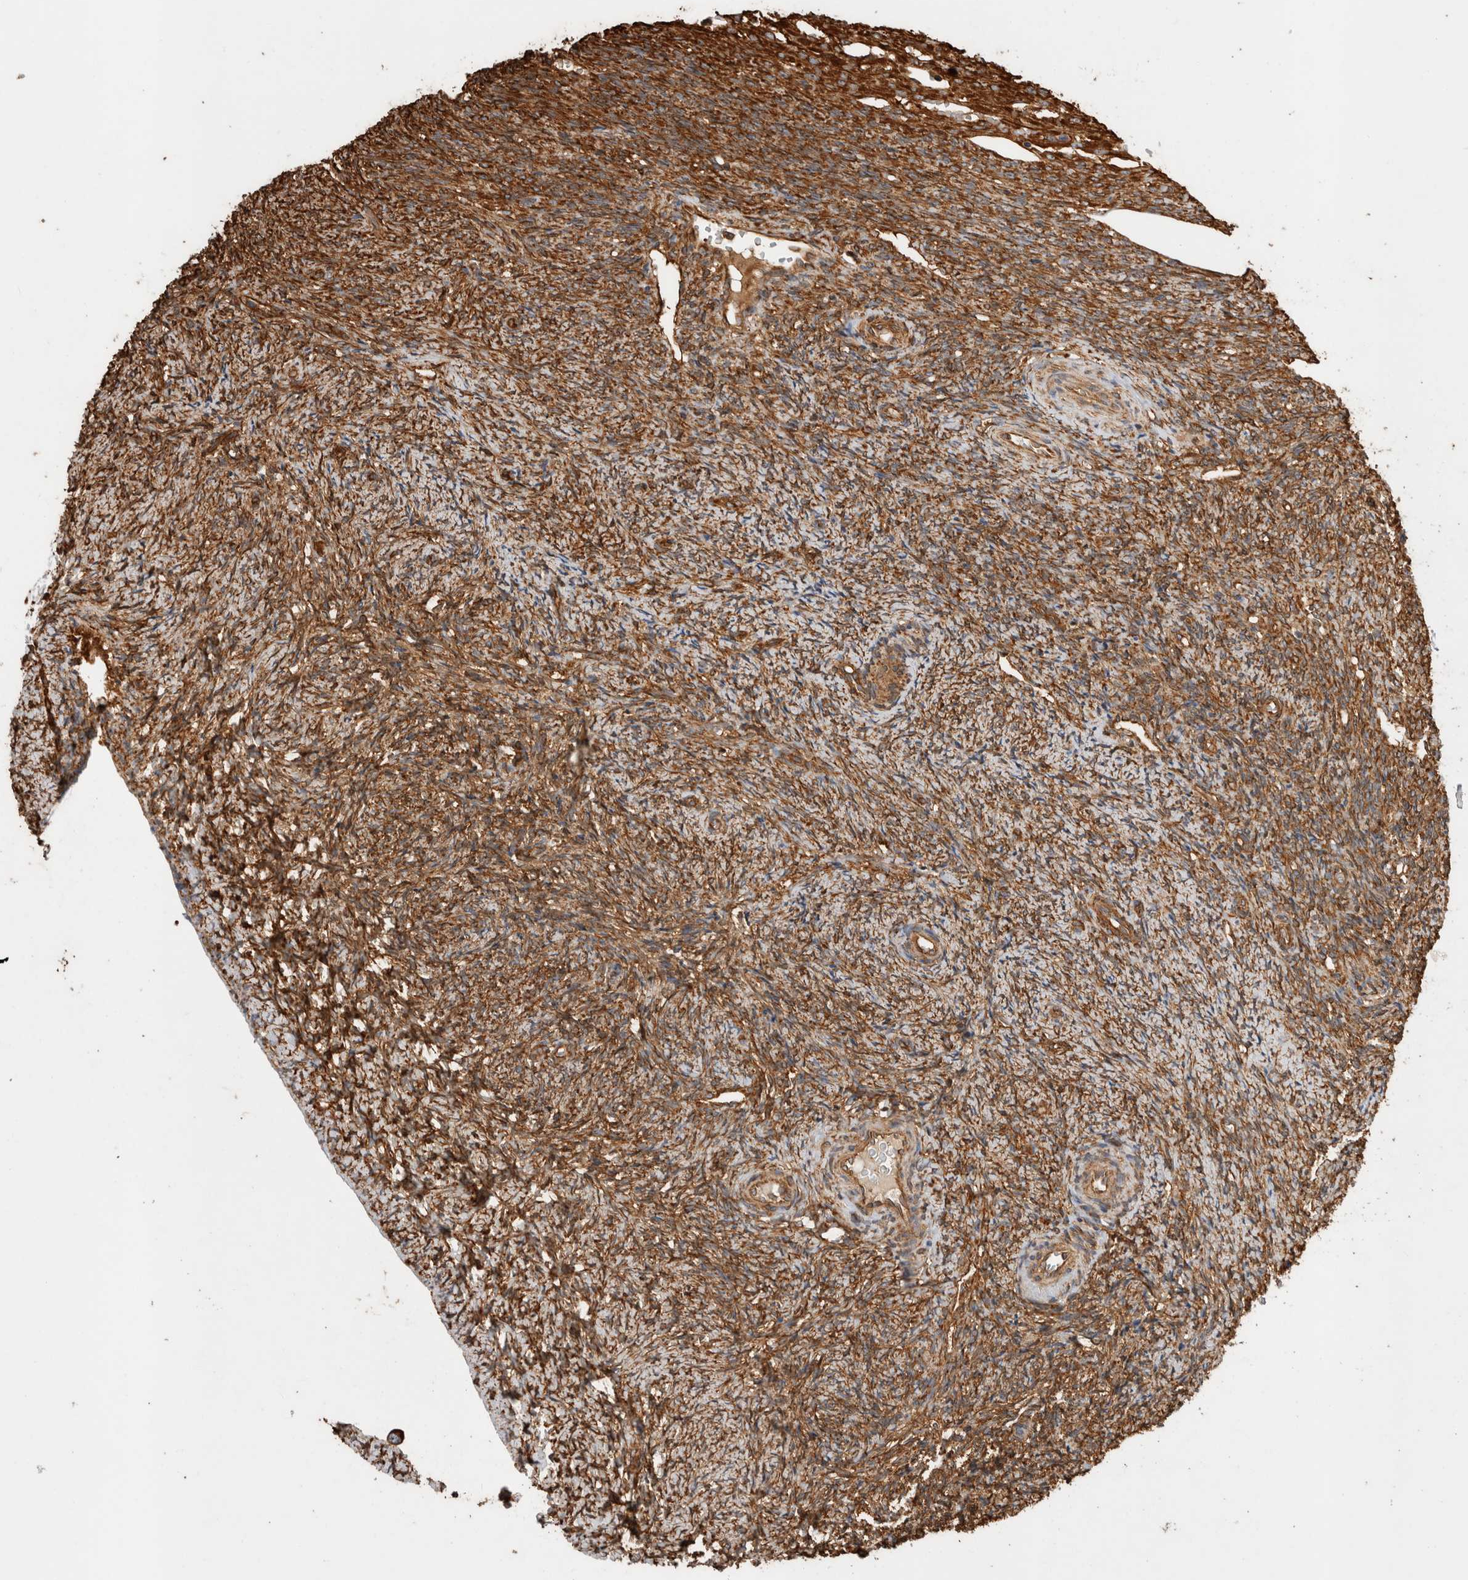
{"staining": {"intensity": "strong", "quantity": ">75%", "location": "cytoplasmic/membranous"}, "tissue": "ovary", "cell_type": "Follicle cells", "image_type": "normal", "snomed": [{"axis": "morphology", "description": "Normal tissue, NOS"}, {"axis": "topography", "description": "Ovary"}], "caption": "DAB immunohistochemical staining of benign human ovary reveals strong cytoplasmic/membranous protein expression in about >75% of follicle cells. (brown staining indicates protein expression, while blue staining denotes nuclei).", "gene": "ZNF397", "patient": {"sex": "female", "age": 41}}